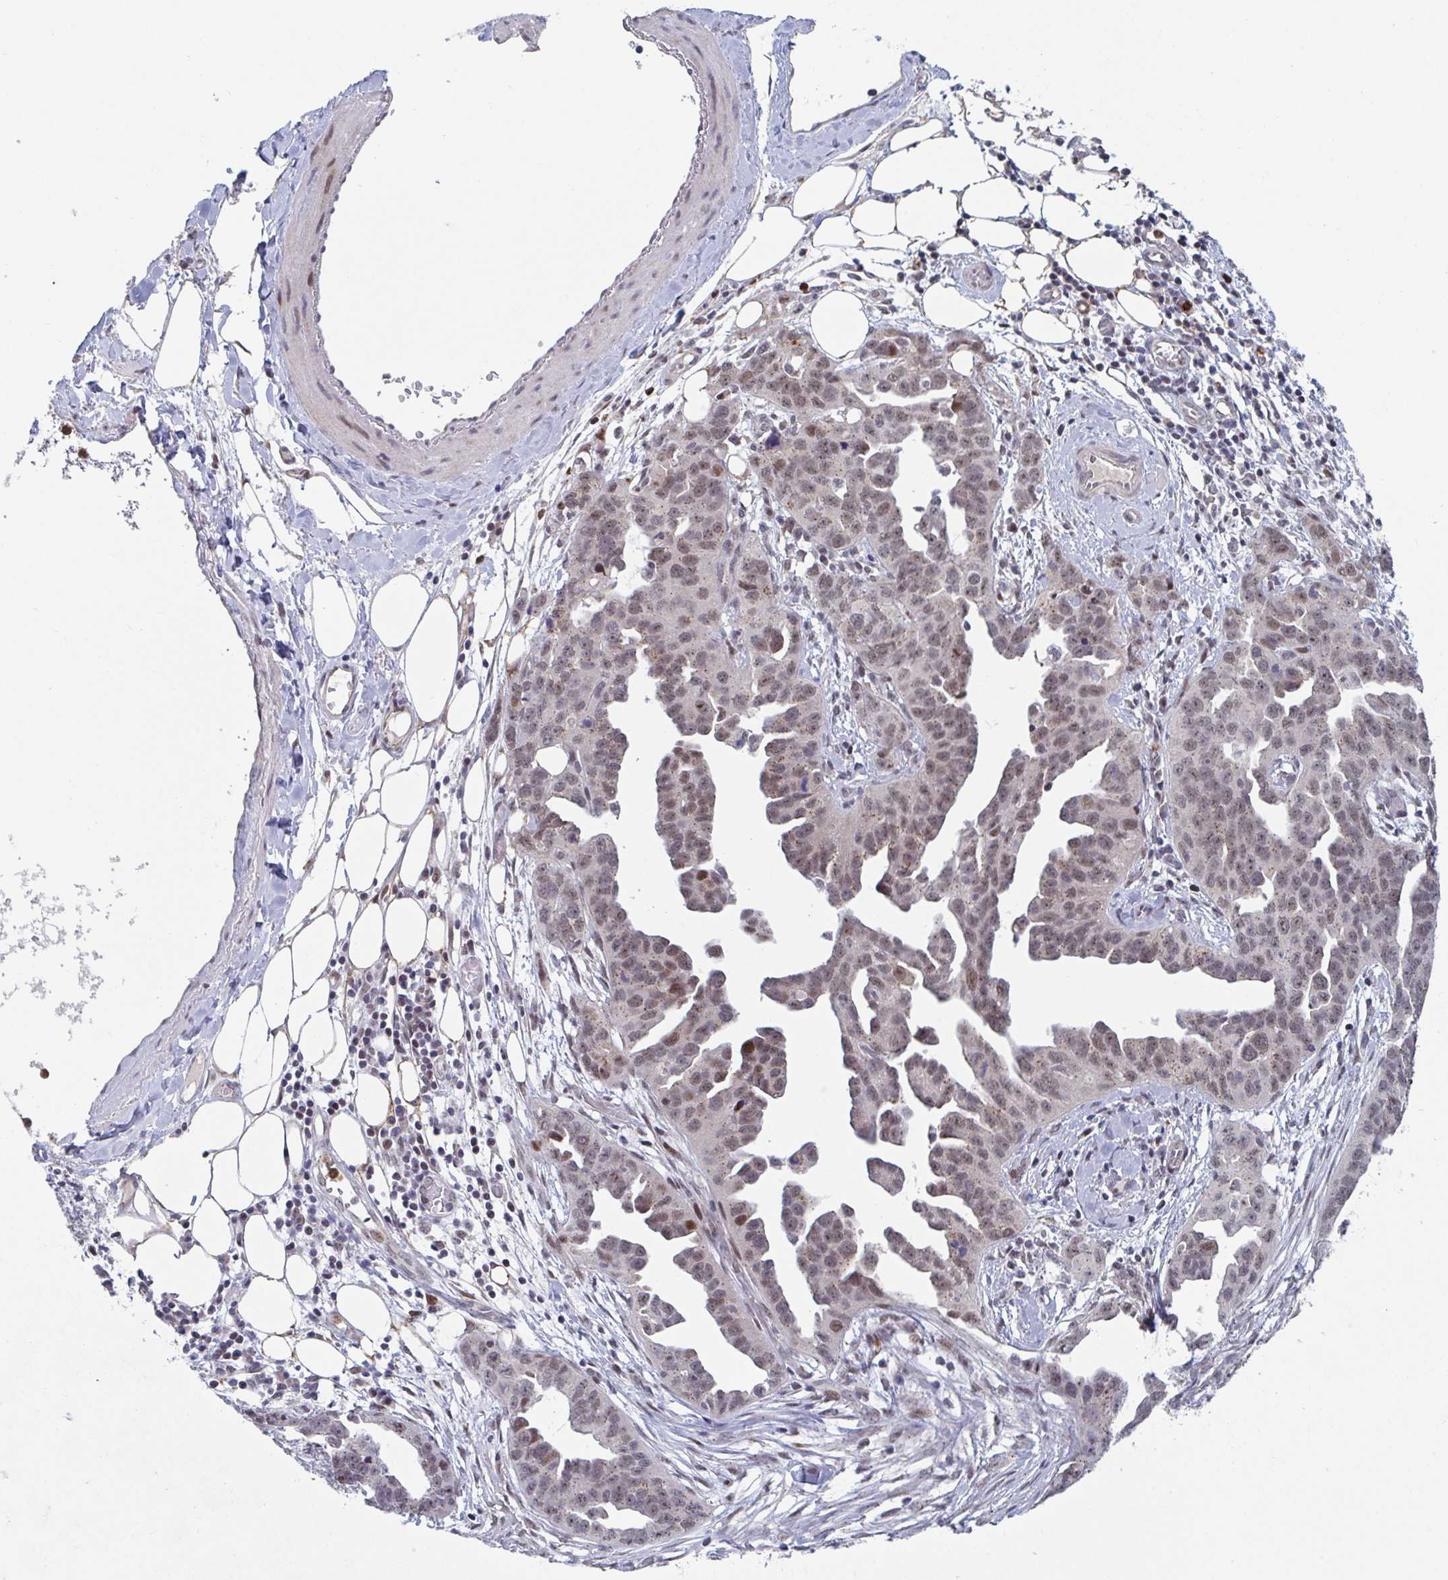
{"staining": {"intensity": "moderate", "quantity": "25%-75%", "location": "nuclear"}, "tissue": "ovarian cancer", "cell_type": "Tumor cells", "image_type": "cancer", "snomed": [{"axis": "morphology", "description": "Cystadenocarcinoma, serous, NOS"}, {"axis": "topography", "description": "Ovary"}], "caption": "Ovarian serous cystadenocarcinoma stained with a protein marker demonstrates moderate staining in tumor cells.", "gene": "RNF212", "patient": {"sex": "female", "age": 75}}